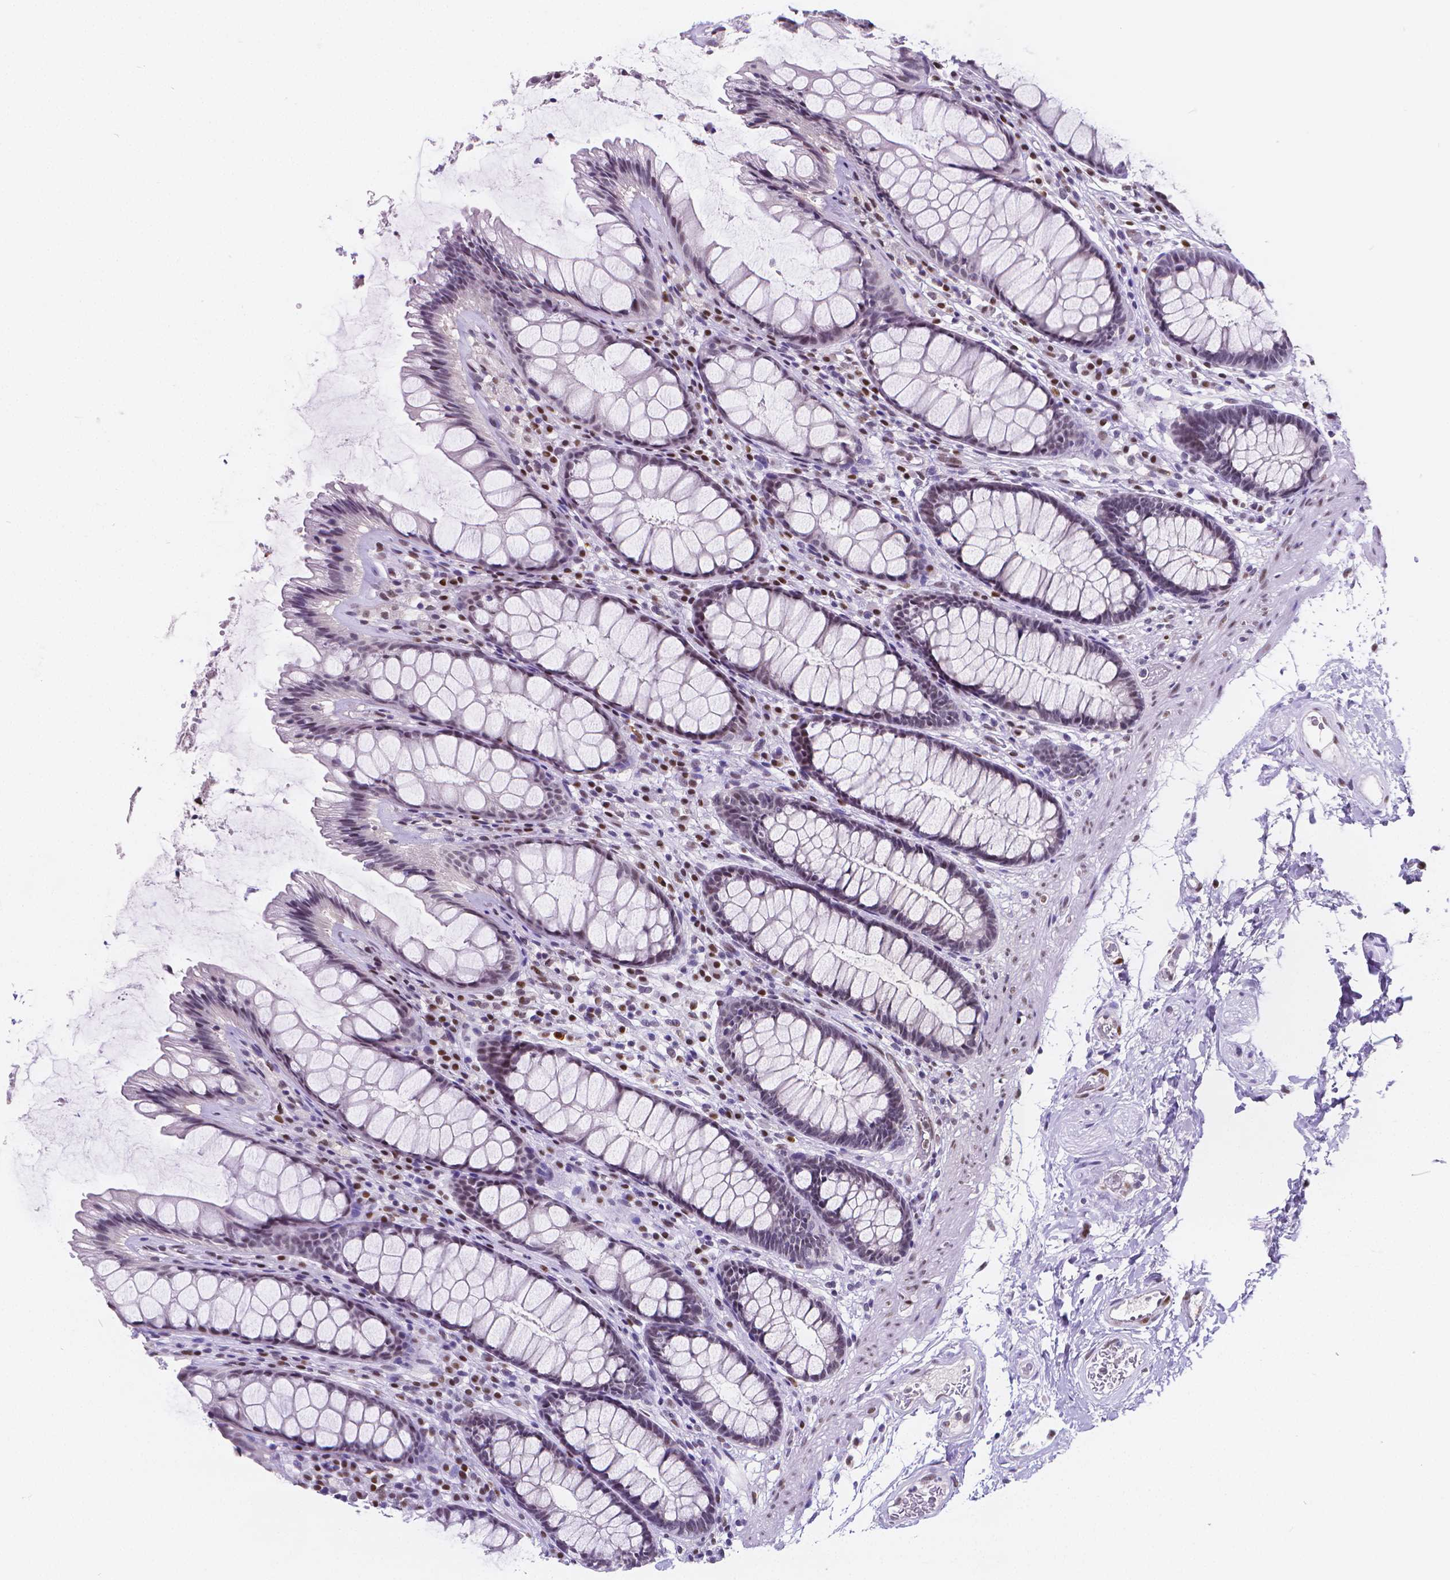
{"staining": {"intensity": "negative", "quantity": "none", "location": "none"}, "tissue": "rectum", "cell_type": "Glandular cells", "image_type": "normal", "snomed": [{"axis": "morphology", "description": "Normal tissue, NOS"}, {"axis": "topography", "description": "Rectum"}], "caption": "This is an immunohistochemistry micrograph of unremarkable human rectum. There is no positivity in glandular cells.", "gene": "MEF2C", "patient": {"sex": "male", "age": 72}}